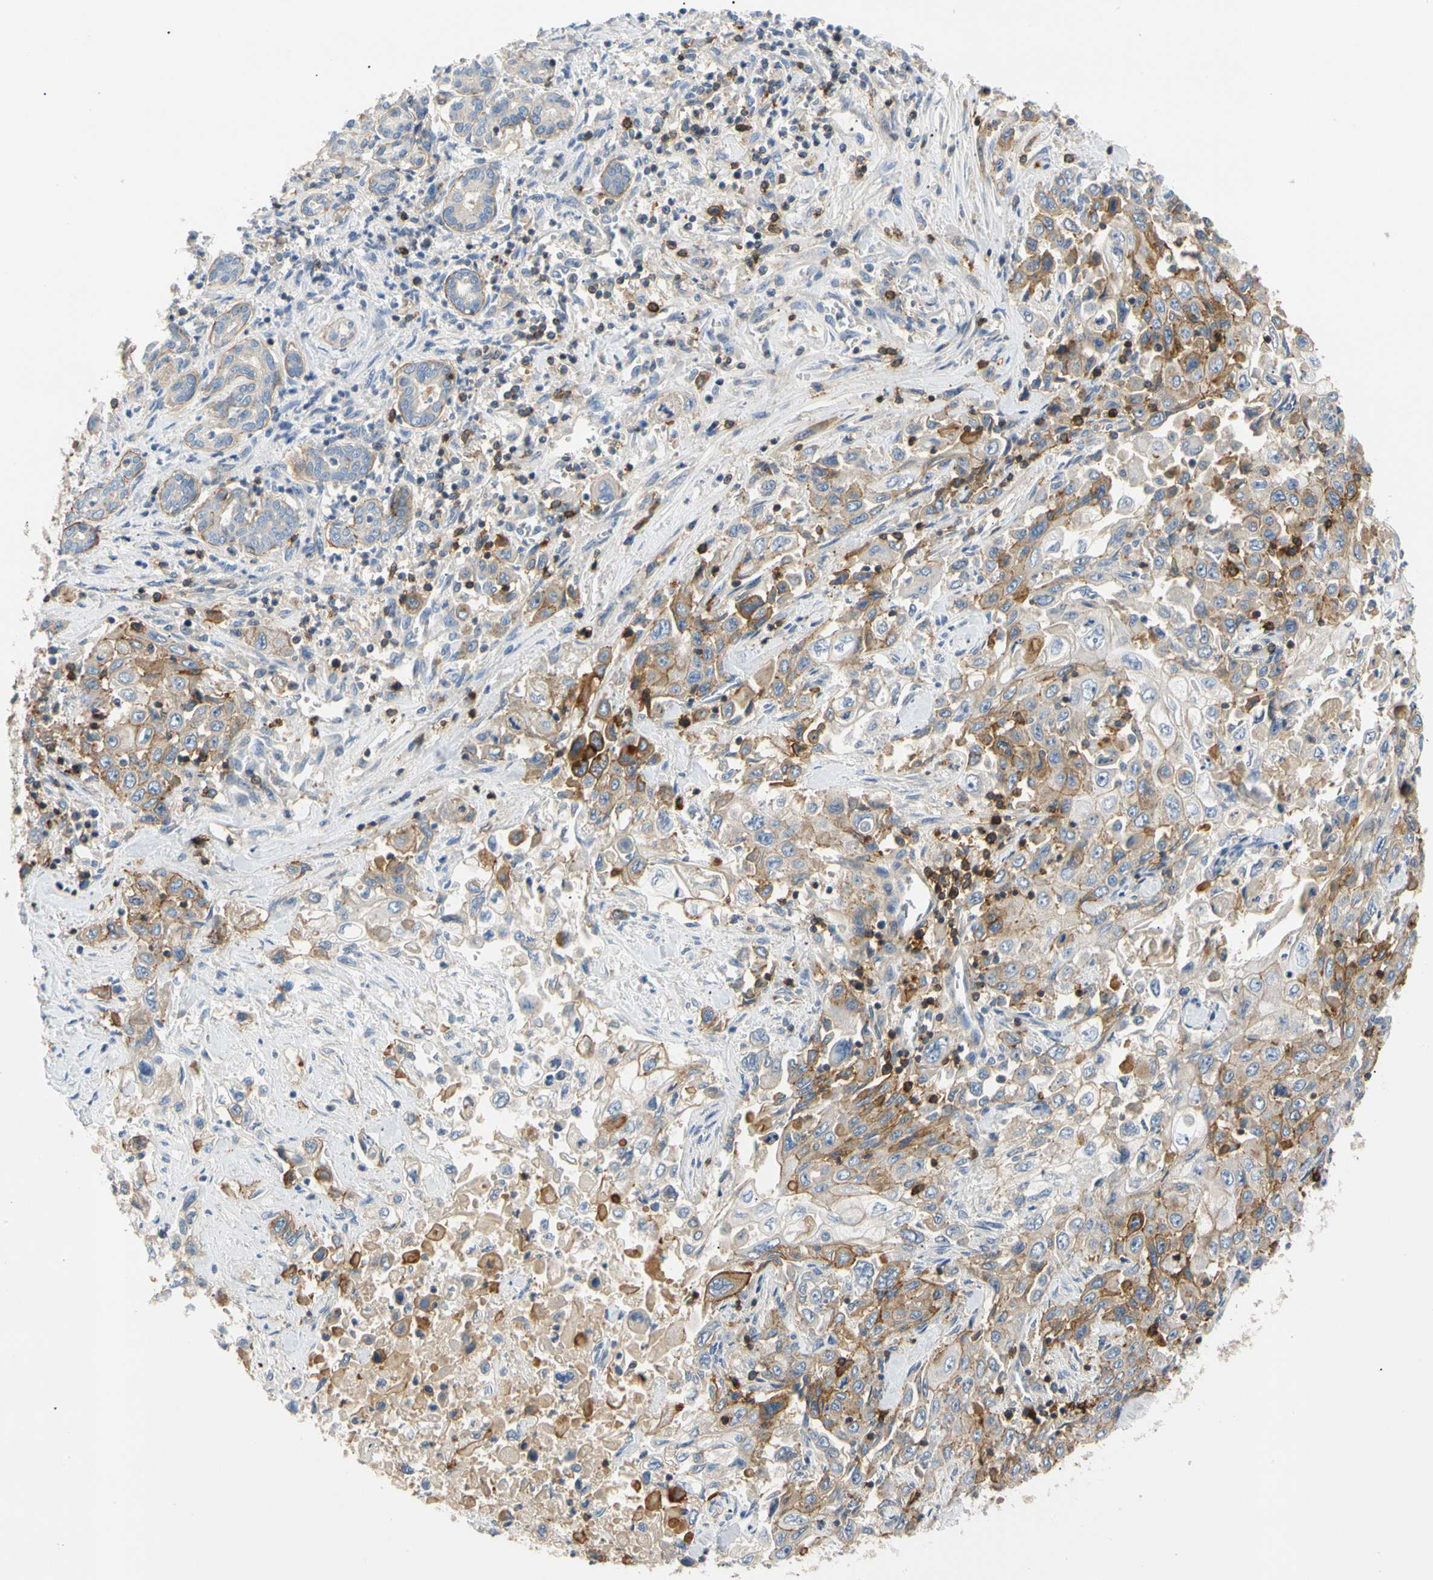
{"staining": {"intensity": "moderate", "quantity": "25%-75%", "location": "cytoplasmic/membranous"}, "tissue": "pancreatic cancer", "cell_type": "Tumor cells", "image_type": "cancer", "snomed": [{"axis": "morphology", "description": "Adenocarcinoma, NOS"}, {"axis": "topography", "description": "Pancreas"}], "caption": "A photomicrograph of human pancreatic cancer (adenocarcinoma) stained for a protein displays moderate cytoplasmic/membranous brown staining in tumor cells. The protein of interest is stained brown, and the nuclei are stained in blue (DAB IHC with brightfield microscopy, high magnification).", "gene": "TNFRSF18", "patient": {"sex": "male", "age": 70}}